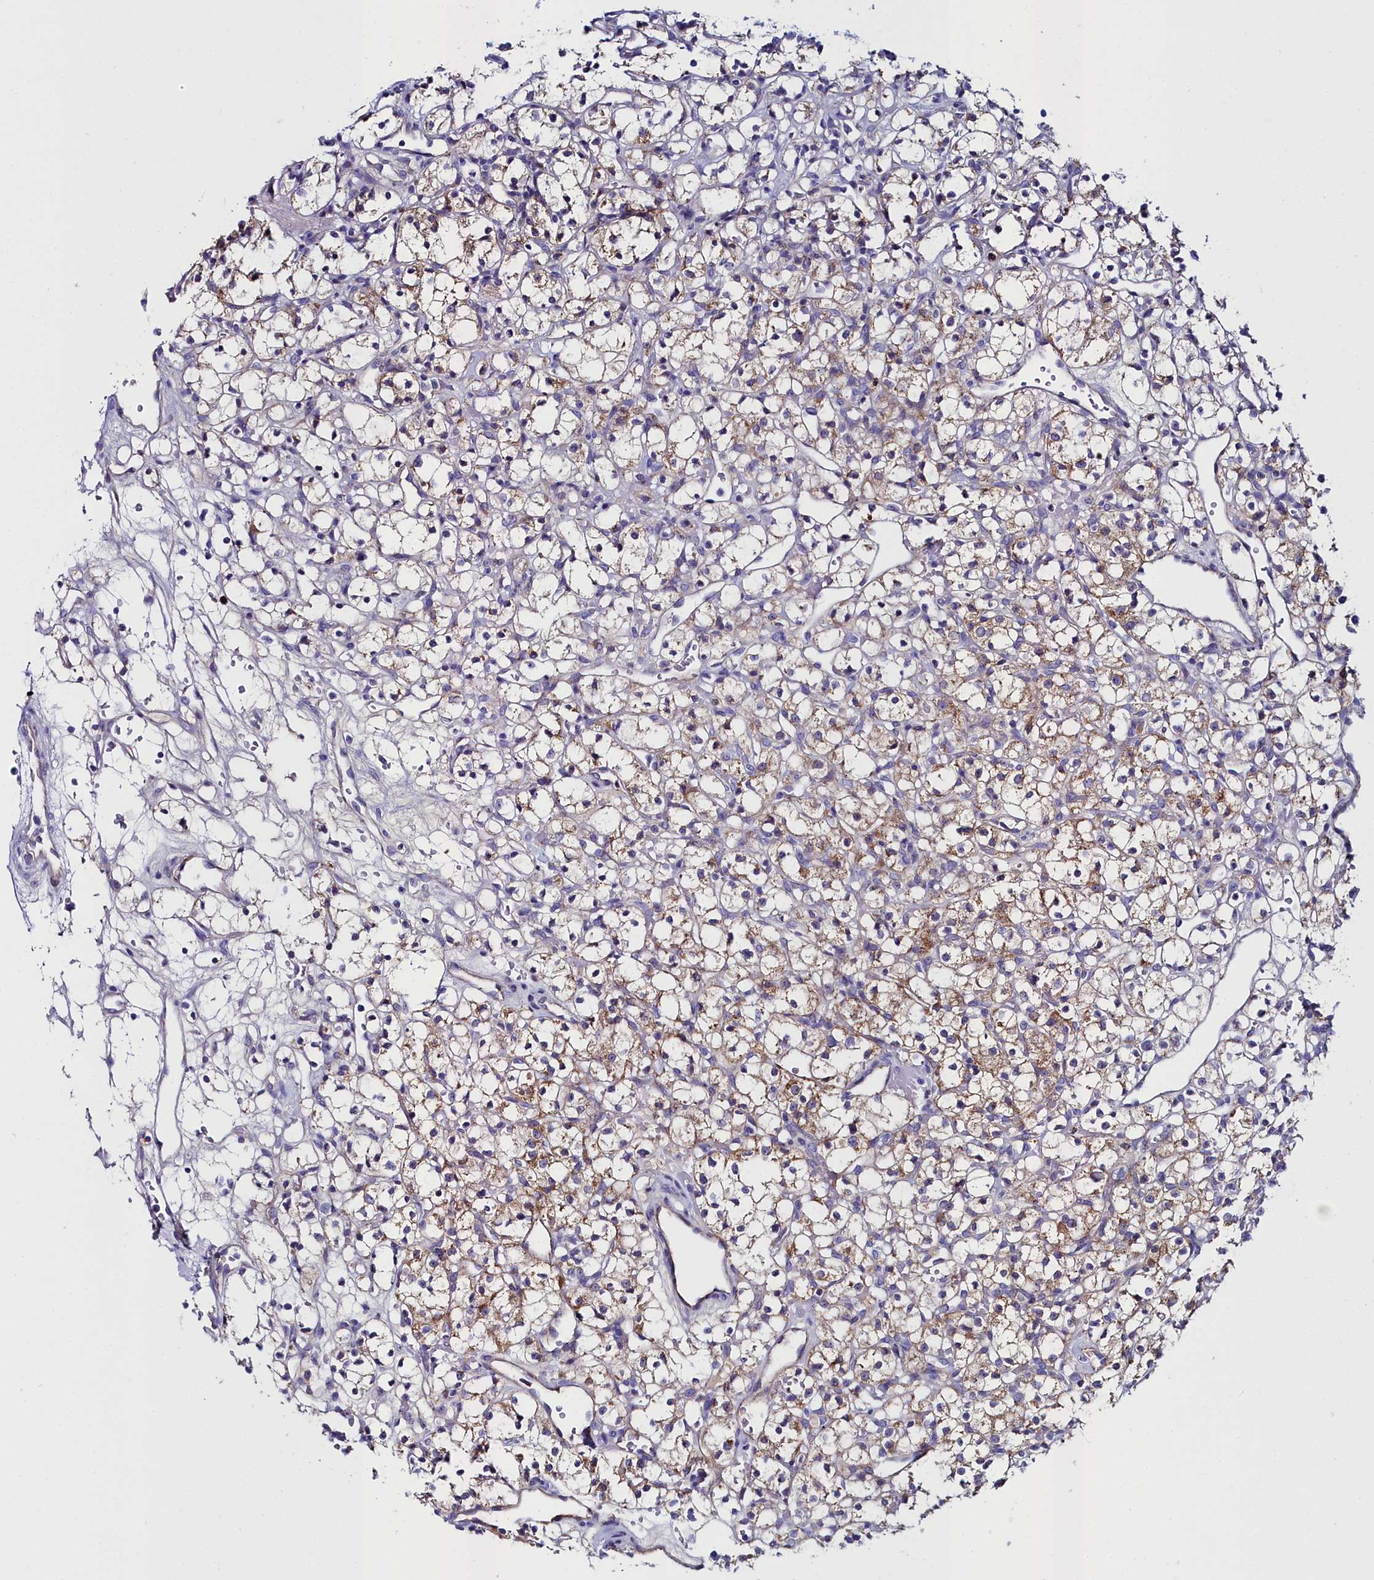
{"staining": {"intensity": "moderate", "quantity": "25%-75%", "location": "cytoplasmic/membranous"}, "tissue": "renal cancer", "cell_type": "Tumor cells", "image_type": "cancer", "snomed": [{"axis": "morphology", "description": "Adenocarcinoma, NOS"}, {"axis": "topography", "description": "Kidney"}], "caption": "IHC image of neoplastic tissue: renal adenocarcinoma stained using immunohistochemistry (IHC) reveals medium levels of moderate protein expression localized specifically in the cytoplasmic/membranous of tumor cells, appearing as a cytoplasmic/membranous brown color.", "gene": "SLC49A3", "patient": {"sex": "female", "age": 59}}